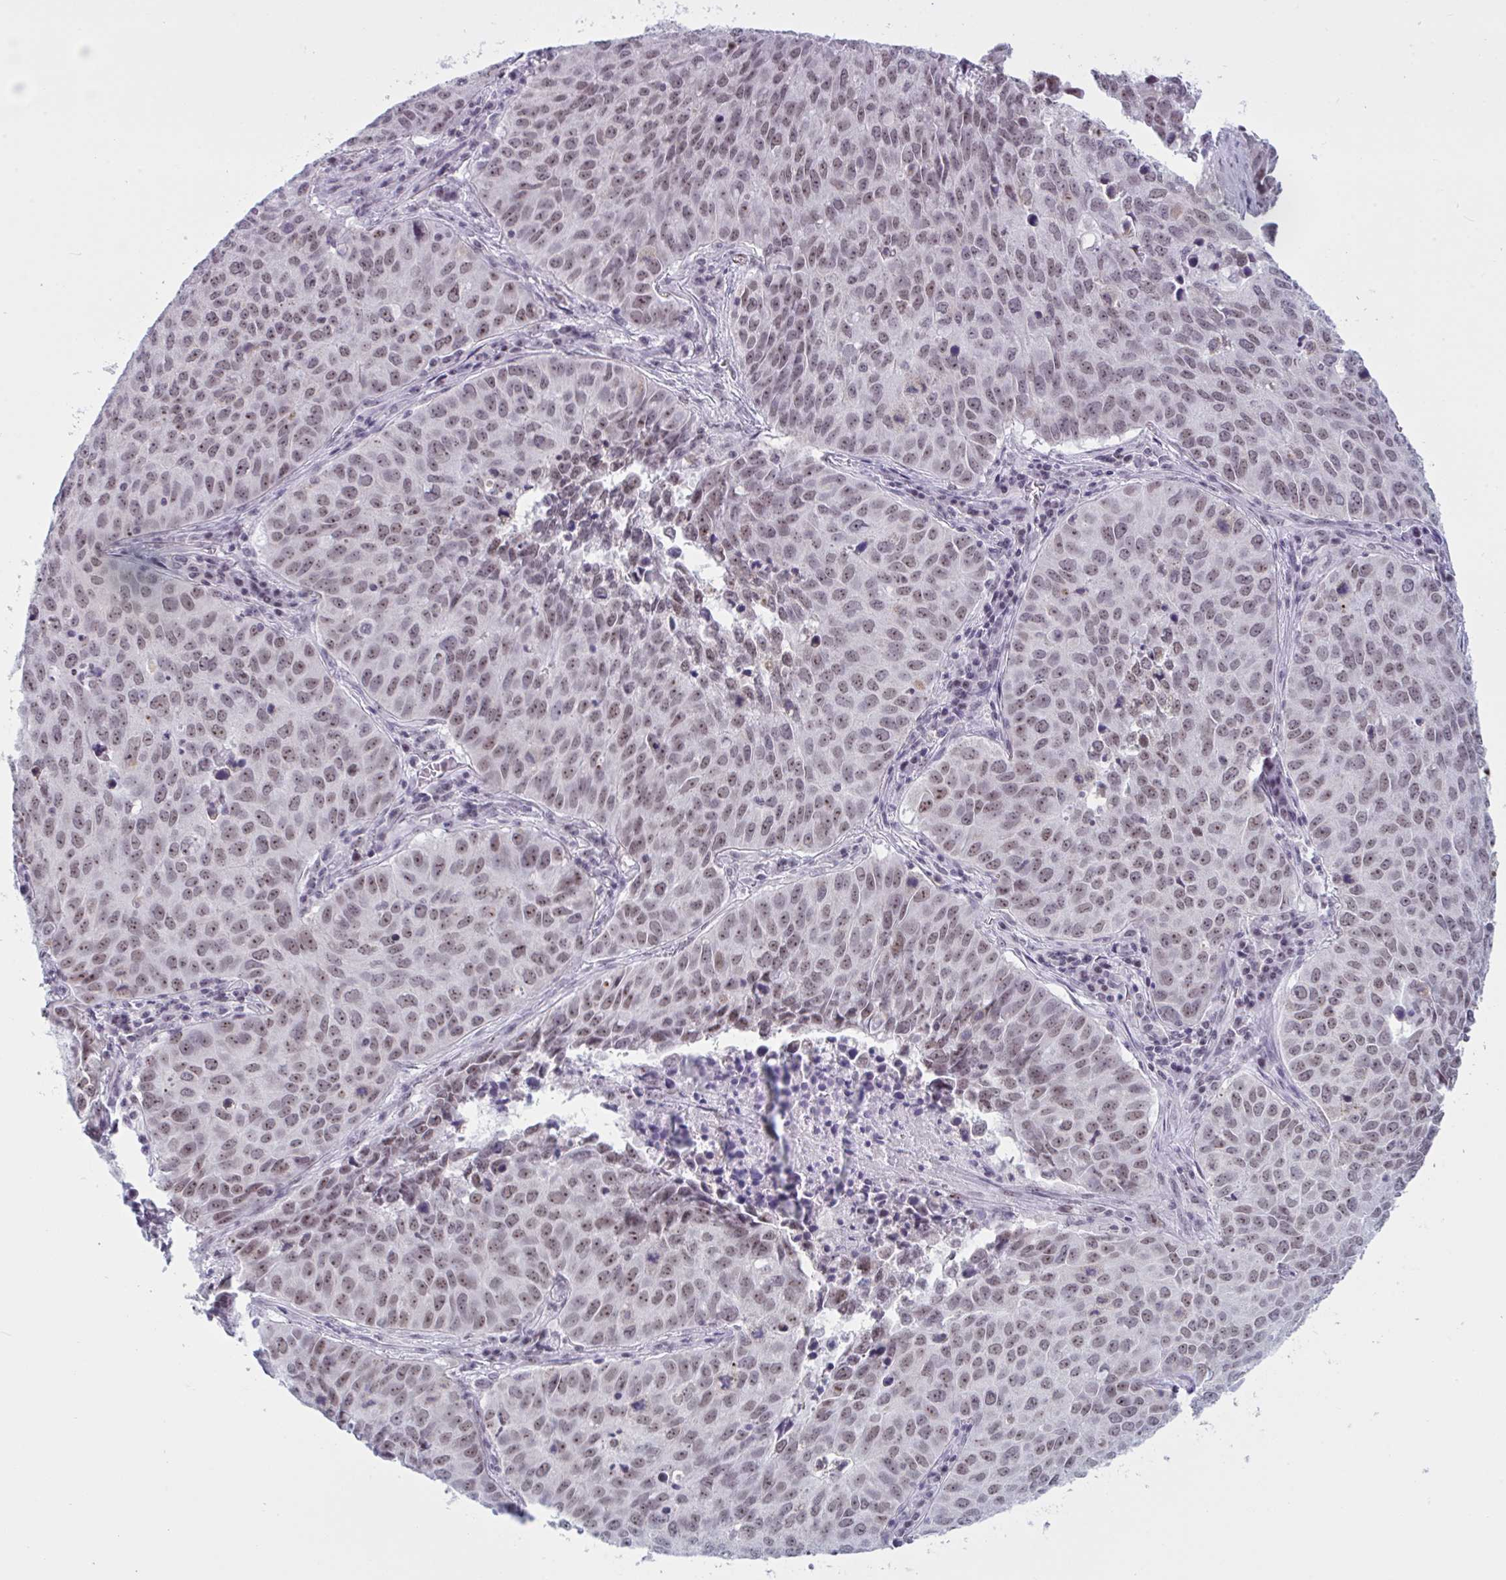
{"staining": {"intensity": "moderate", "quantity": ">75%", "location": "nuclear"}, "tissue": "lung cancer", "cell_type": "Tumor cells", "image_type": "cancer", "snomed": [{"axis": "morphology", "description": "Adenocarcinoma, NOS"}, {"axis": "topography", "description": "Lung"}], "caption": "A medium amount of moderate nuclear staining is seen in about >75% of tumor cells in lung cancer tissue.", "gene": "TGM6", "patient": {"sex": "female", "age": 50}}